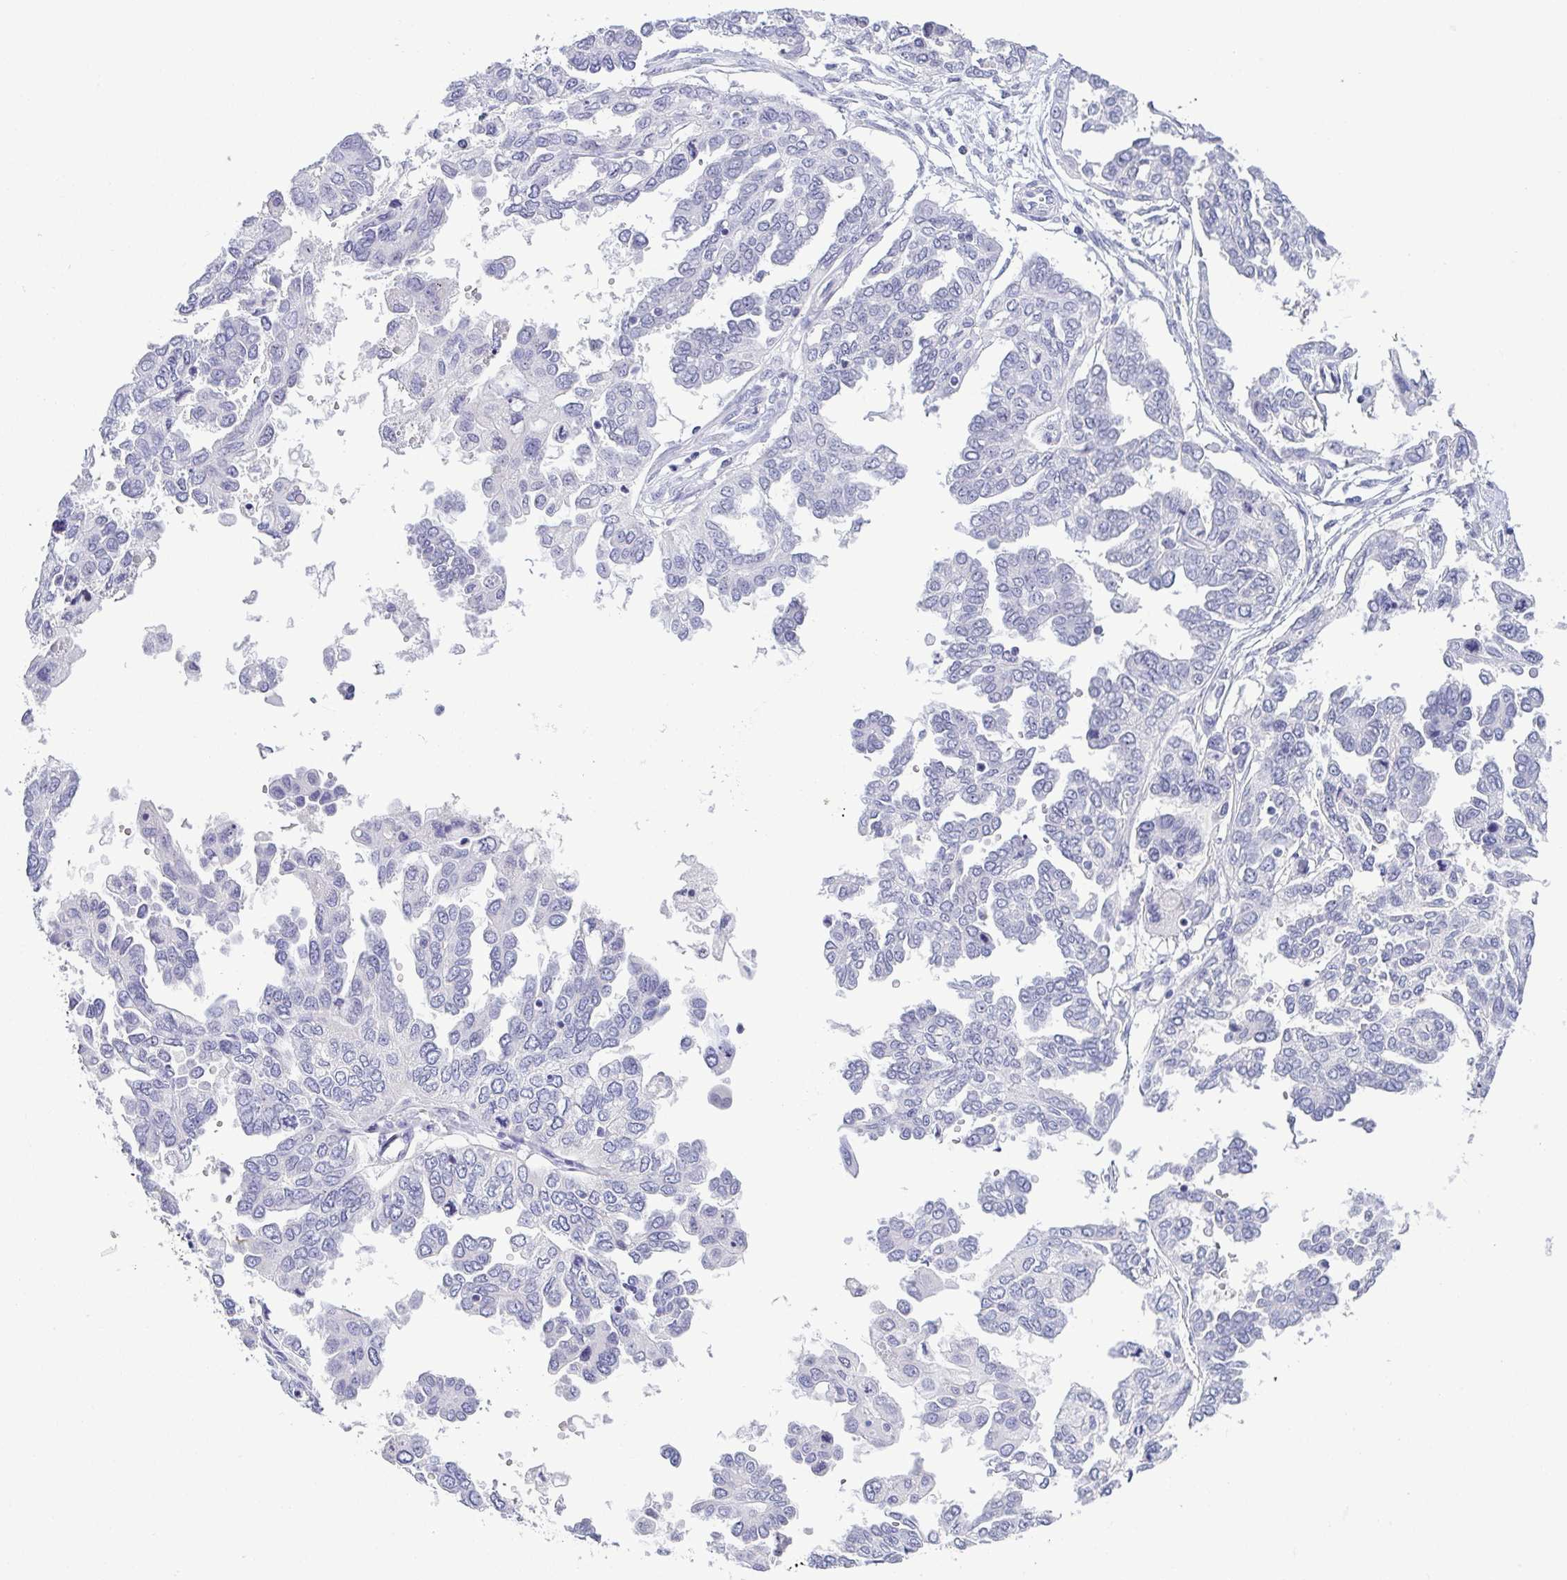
{"staining": {"intensity": "negative", "quantity": "none", "location": "none"}, "tissue": "ovarian cancer", "cell_type": "Tumor cells", "image_type": "cancer", "snomed": [{"axis": "morphology", "description": "Cystadenocarcinoma, serous, NOS"}, {"axis": "topography", "description": "Ovary"}], "caption": "The photomicrograph displays no significant expression in tumor cells of ovarian cancer.", "gene": "BZW1", "patient": {"sex": "female", "age": 53}}